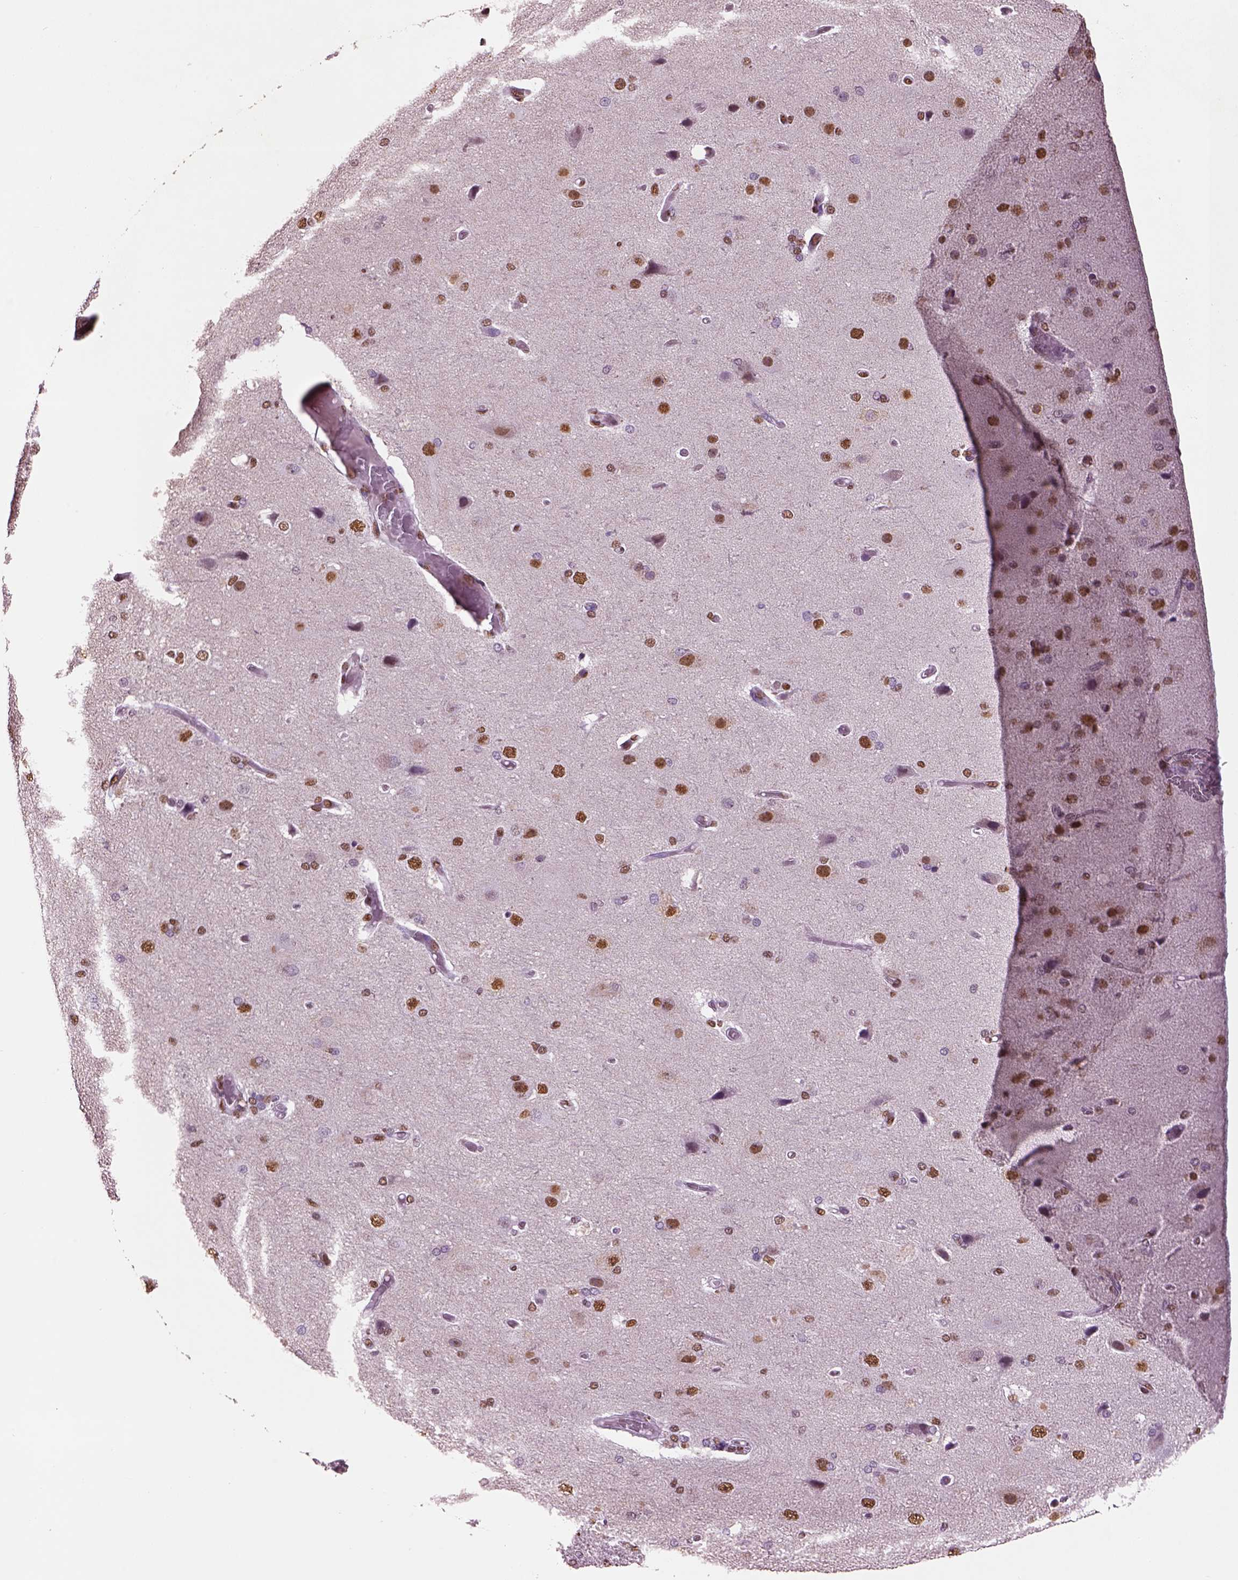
{"staining": {"intensity": "moderate", "quantity": "25%-75%", "location": "nuclear"}, "tissue": "cerebral cortex", "cell_type": "Endothelial cells", "image_type": "normal", "snomed": [{"axis": "morphology", "description": "Normal tissue, NOS"}, {"axis": "morphology", "description": "Glioma, malignant, High grade"}, {"axis": "topography", "description": "Cerebral cortex"}], "caption": "DAB immunohistochemical staining of normal human cerebral cortex displays moderate nuclear protein positivity in about 25%-75% of endothelial cells.", "gene": "DDX3X", "patient": {"sex": "male", "age": 77}}